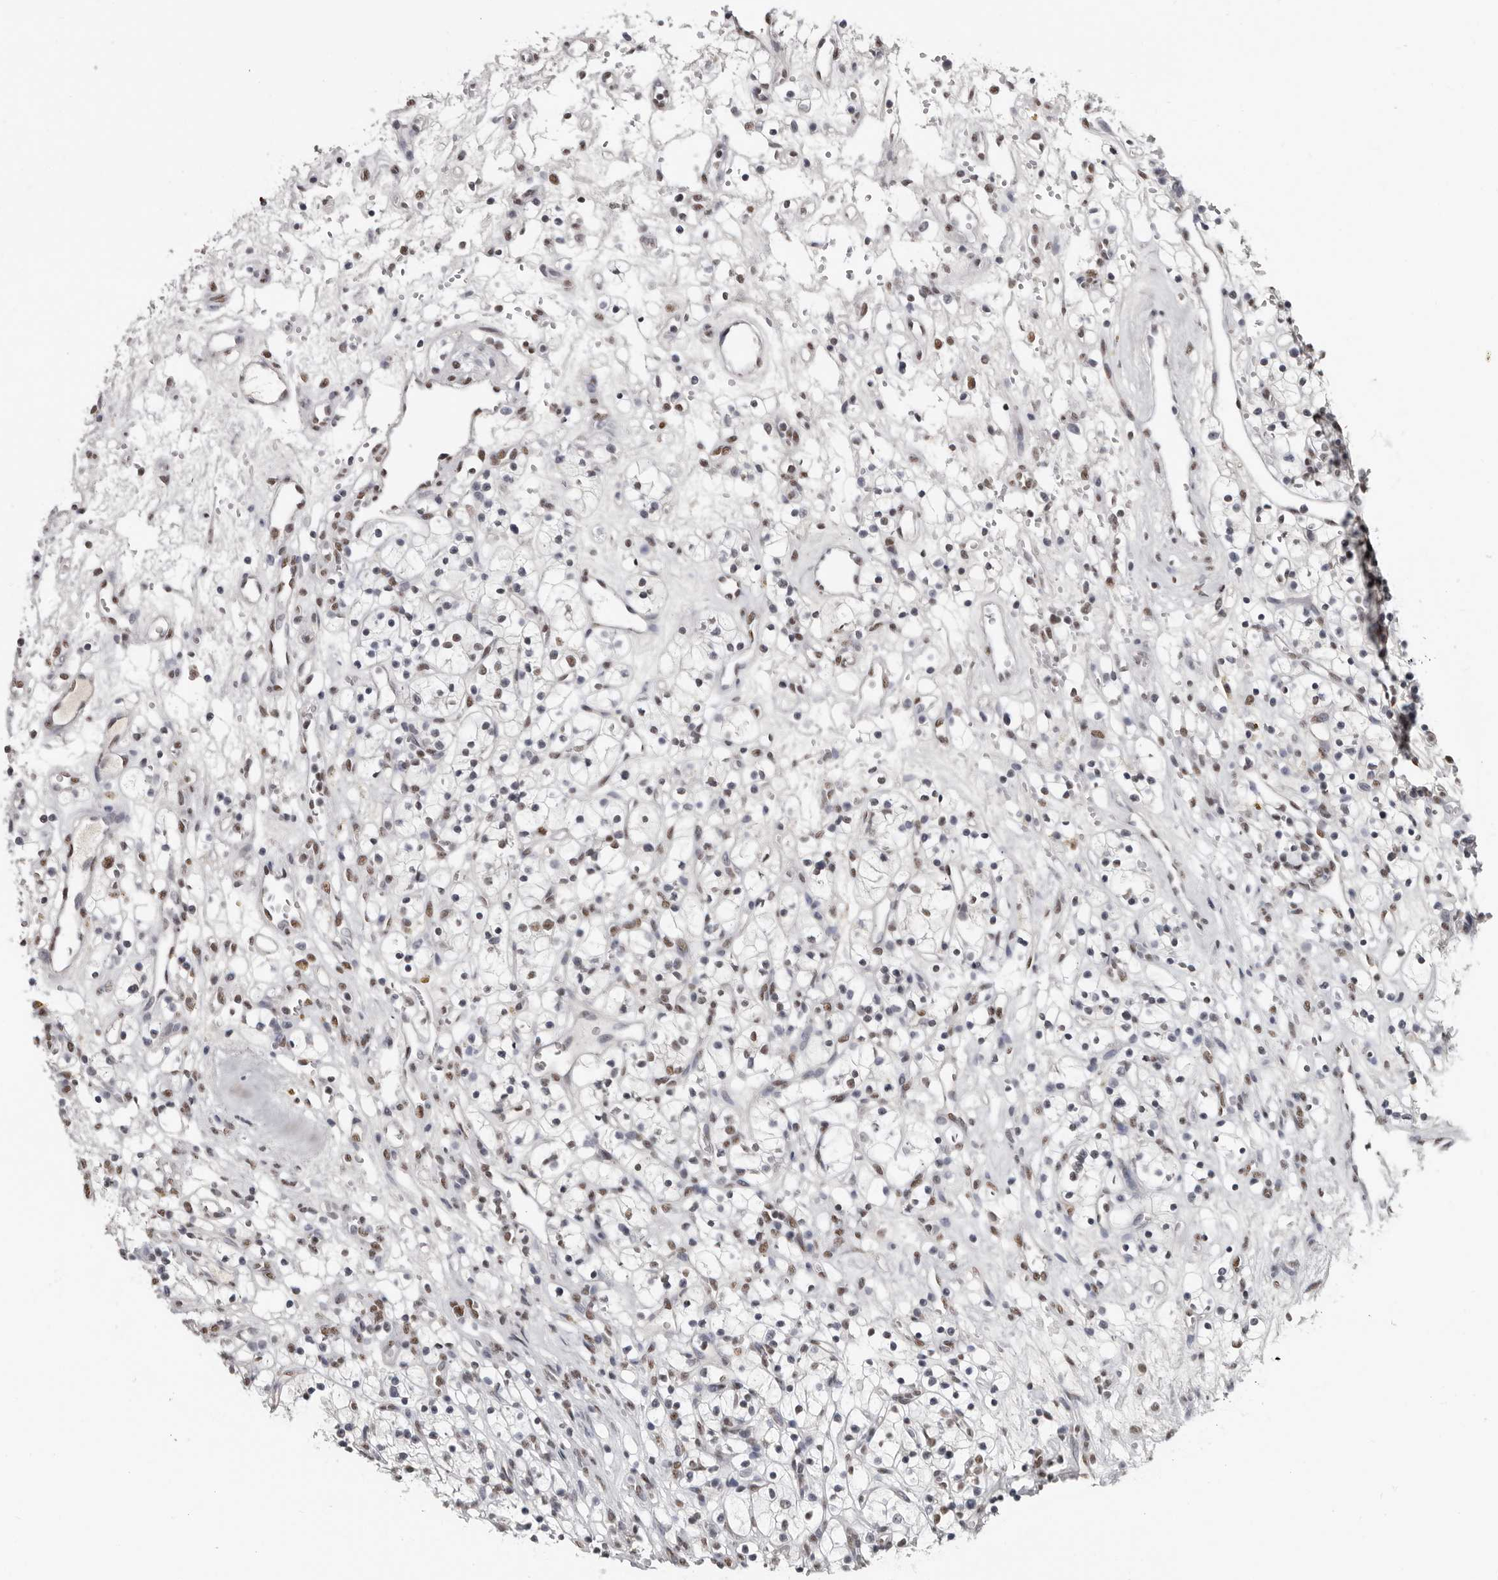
{"staining": {"intensity": "moderate", "quantity": "<25%", "location": "cytoplasmic/membranous"}, "tissue": "renal cancer", "cell_type": "Tumor cells", "image_type": "cancer", "snomed": [{"axis": "morphology", "description": "Adenocarcinoma, NOS"}, {"axis": "topography", "description": "Kidney"}], "caption": "Adenocarcinoma (renal) stained with a brown dye reveals moderate cytoplasmic/membranous positive positivity in approximately <25% of tumor cells.", "gene": "SCAF4", "patient": {"sex": "female", "age": 57}}